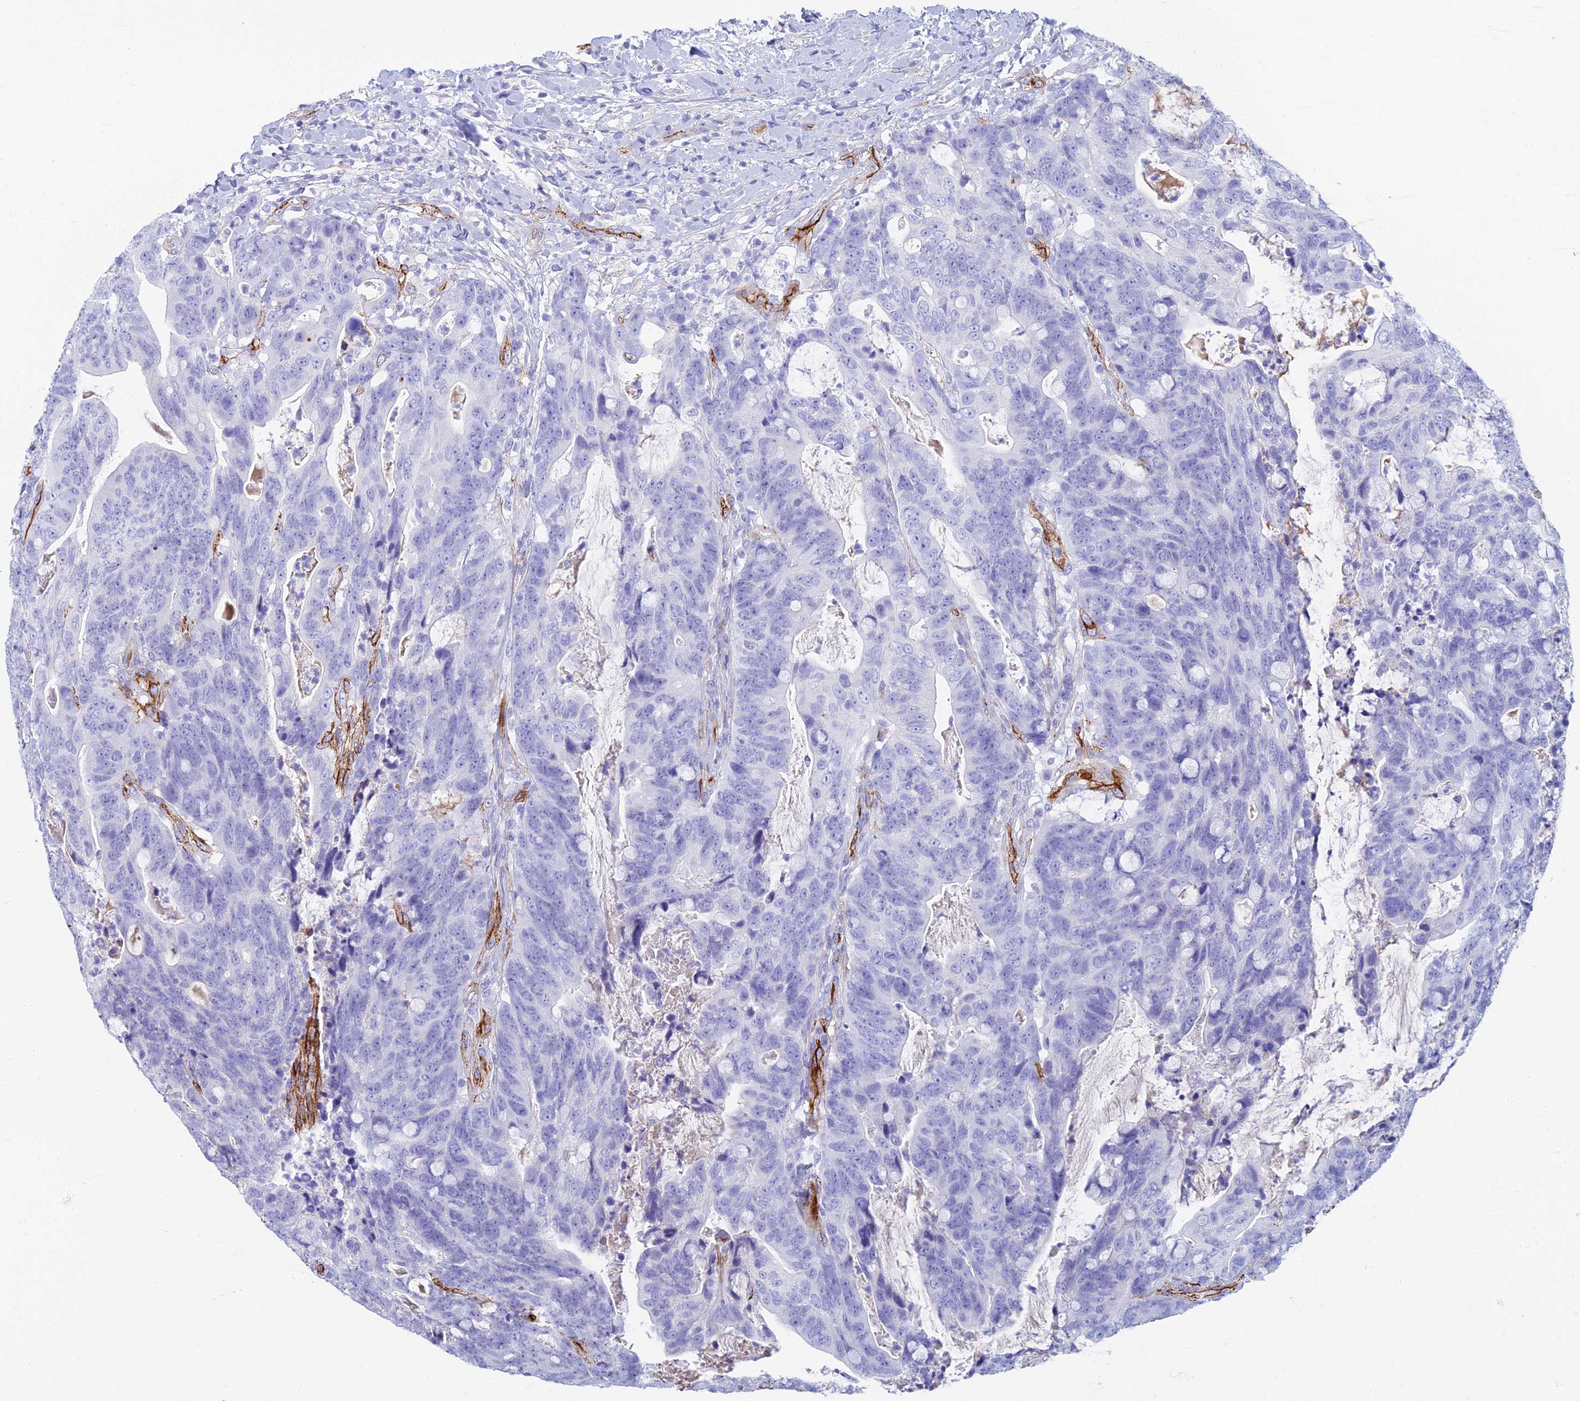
{"staining": {"intensity": "negative", "quantity": "none", "location": "none"}, "tissue": "colorectal cancer", "cell_type": "Tumor cells", "image_type": "cancer", "snomed": [{"axis": "morphology", "description": "Adenocarcinoma, NOS"}, {"axis": "topography", "description": "Colon"}], "caption": "Protein analysis of colorectal adenocarcinoma demonstrates no significant expression in tumor cells.", "gene": "ETFRF1", "patient": {"sex": "female", "age": 82}}